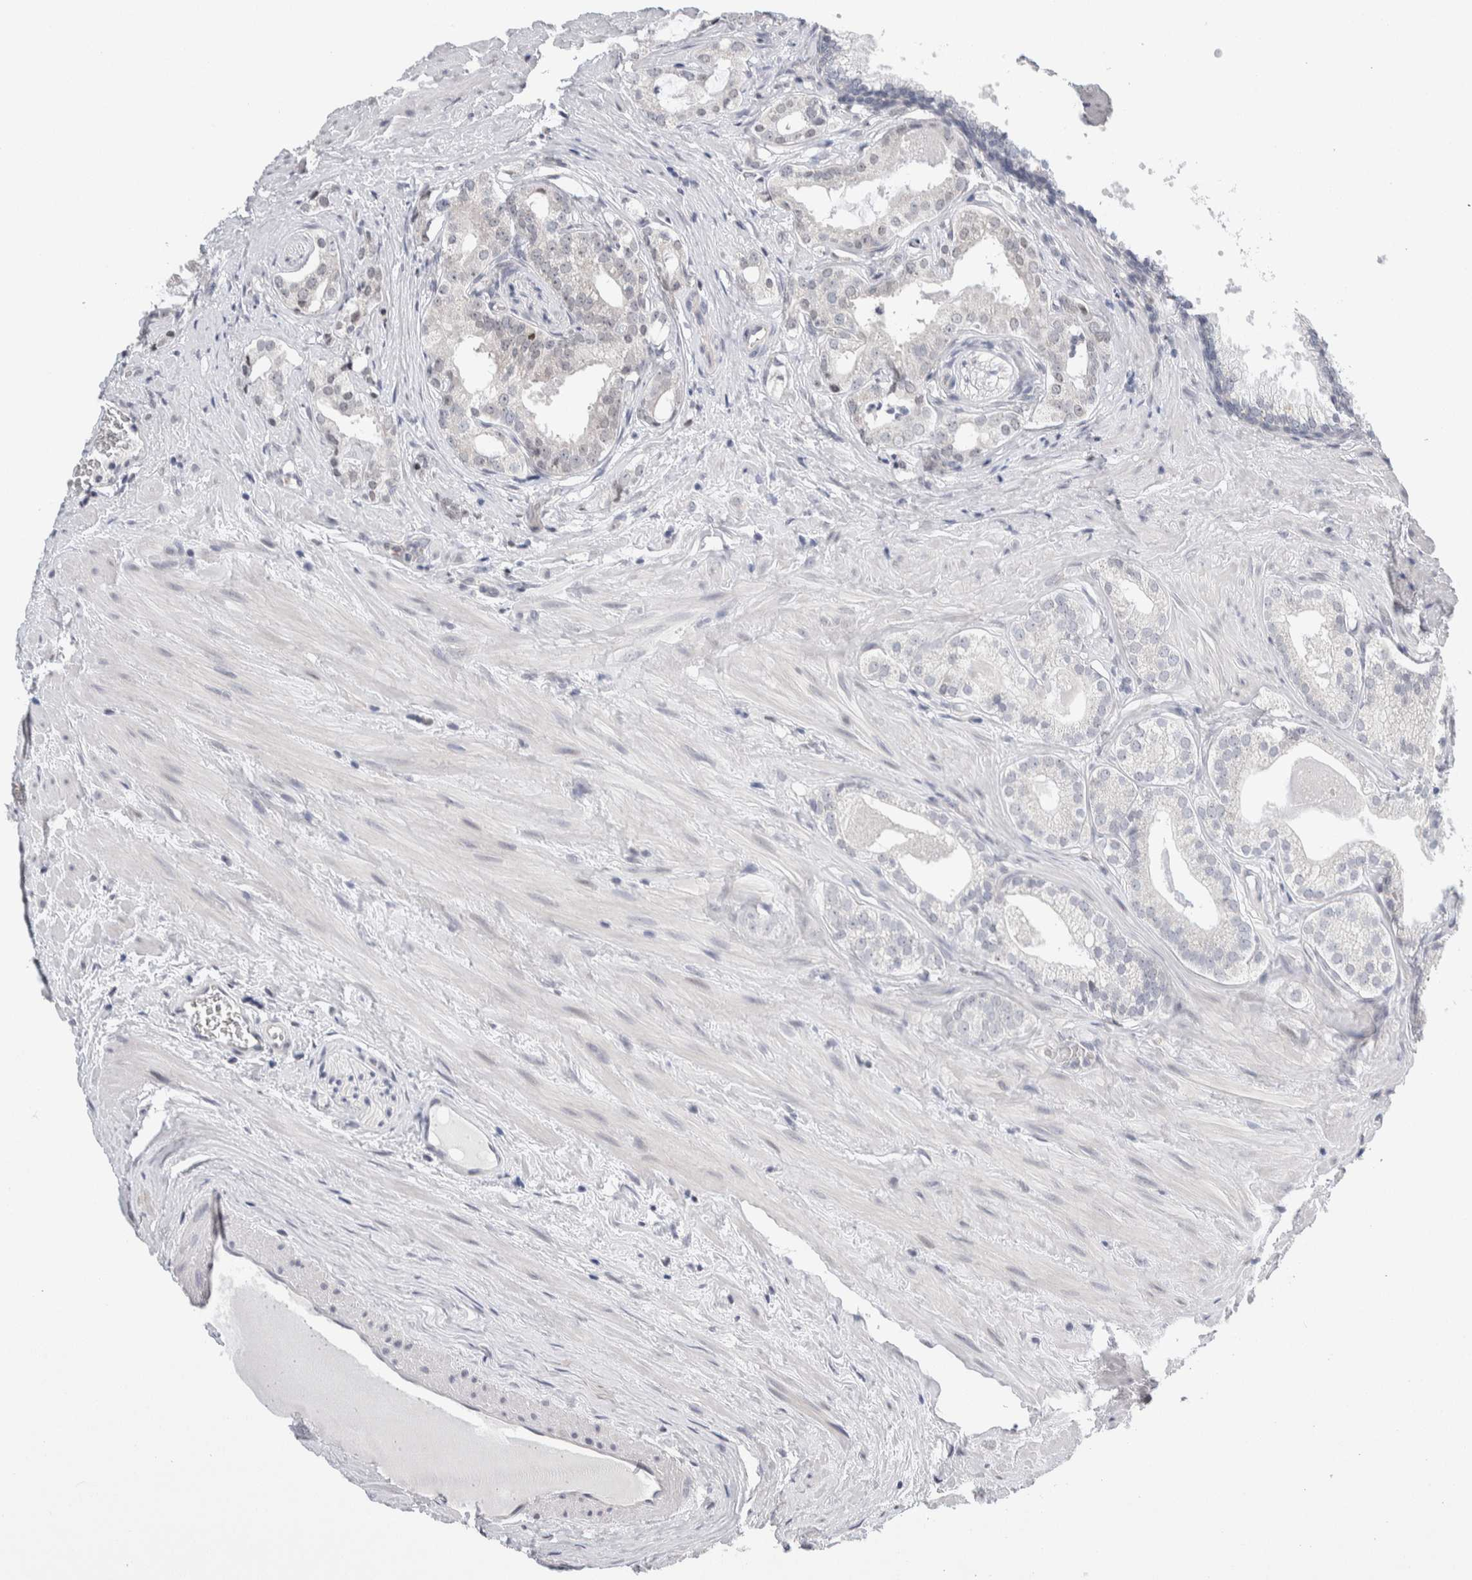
{"staining": {"intensity": "negative", "quantity": "none", "location": "none"}, "tissue": "prostate cancer", "cell_type": "Tumor cells", "image_type": "cancer", "snomed": [{"axis": "morphology", "description": "Adenocarcinoma, Low grade"}, {"axis": "topography", "description": "Prostate"}], "caption": "IHC photomicrograph of human prostate cancer stained for a protein (brown), which exhibits no positivity in tumor cells.", "gene": "NEUROD1", "patient": {"sex": "male", "age": 59}}